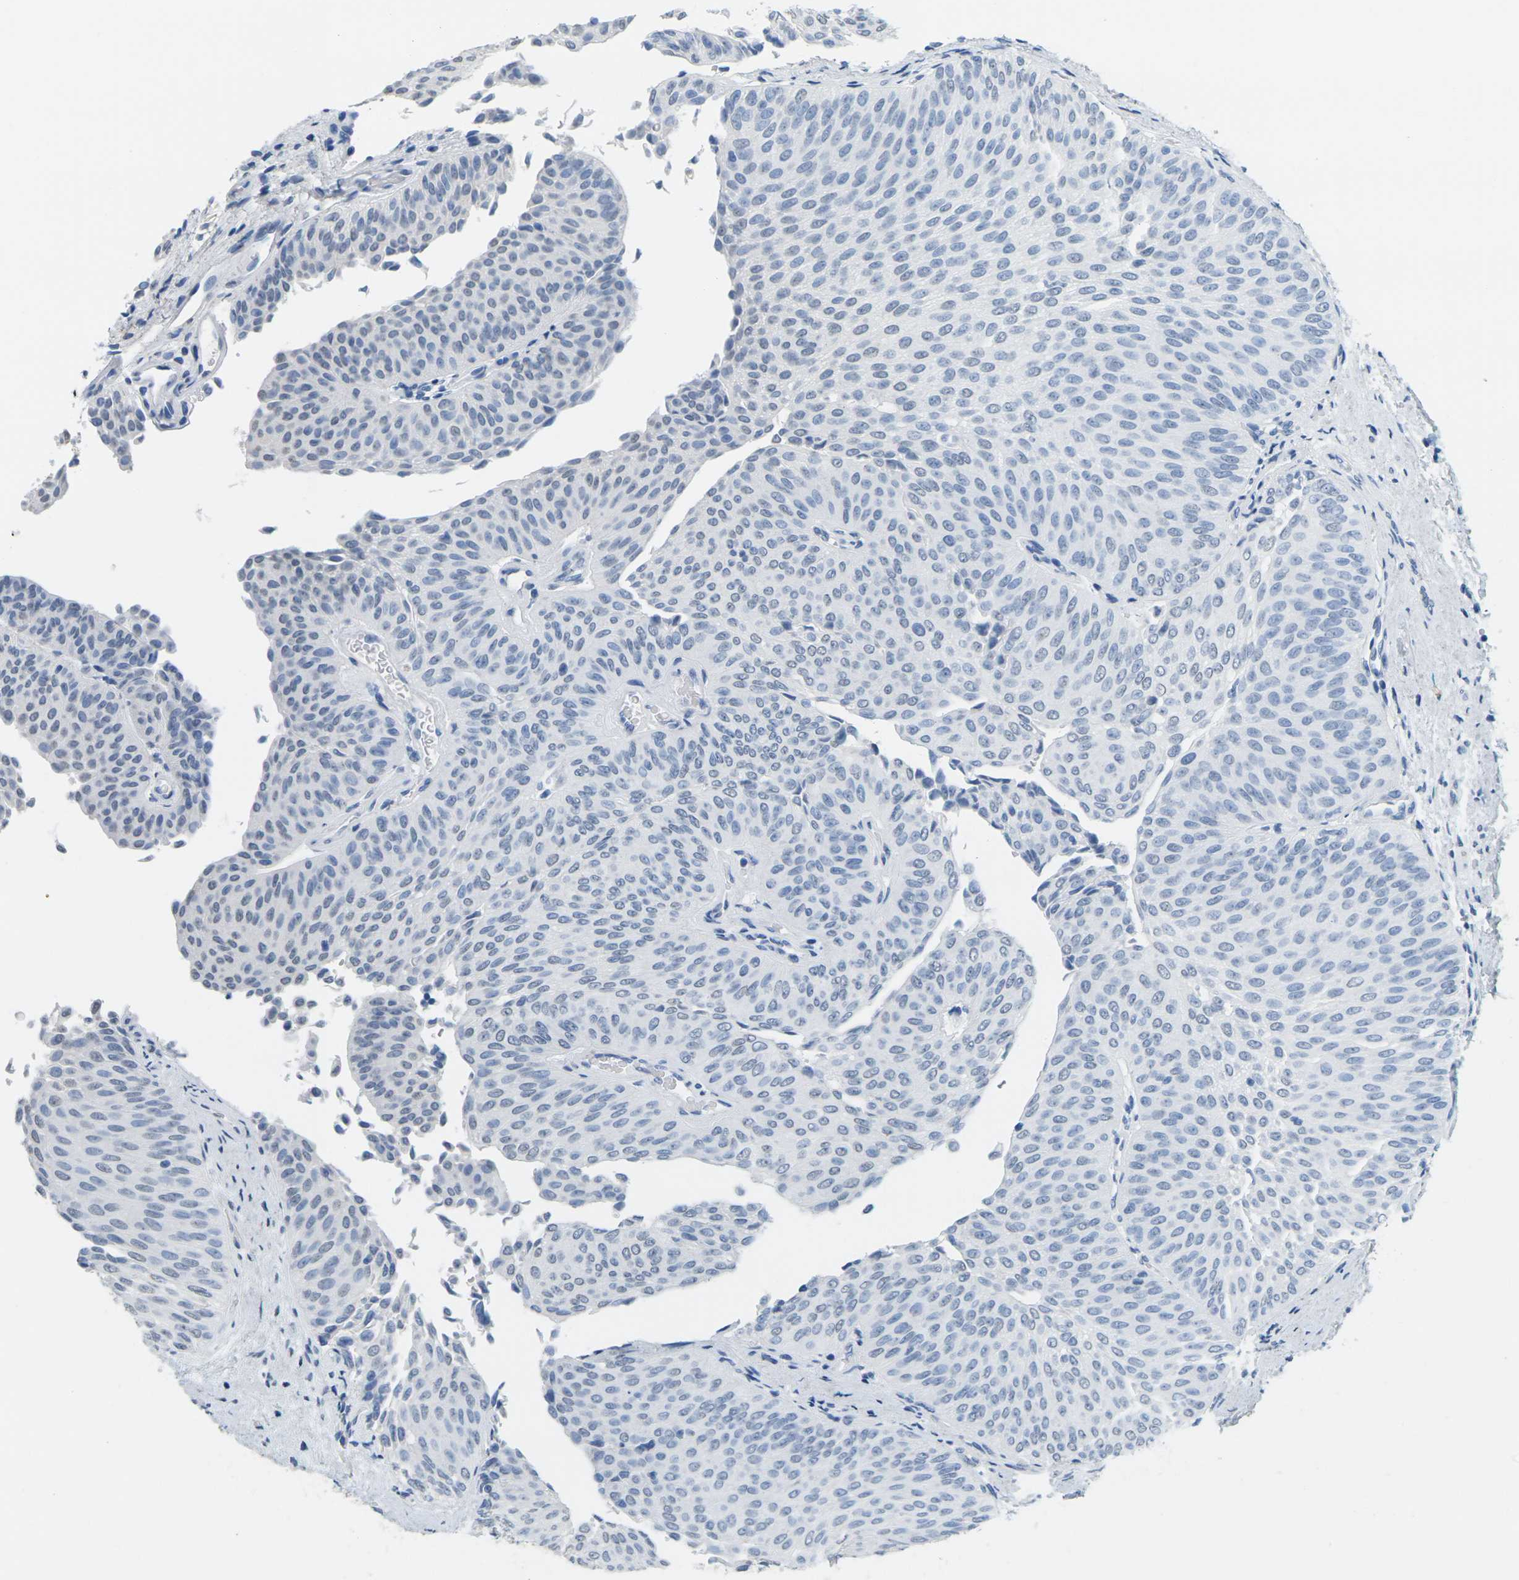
{"staining": {"intensity": "negative", "quantity": "none", "location": "none"}, "tissue": "urothelial cancer", "cell_type": "Tumor cells", "image_type": "cancer", "snomed": [{"axis": "morphology", "description": "Urothelial carcinoma, Low grade"}, {"axis": "topography", "description": "Urinary bladder"}], "caption": "This is an IHC micrograph of urothelial cancer. There is no positivity in tumor cells.", "gene": "CTAG1A", "patient": {"sex": "female", "age": 60}}